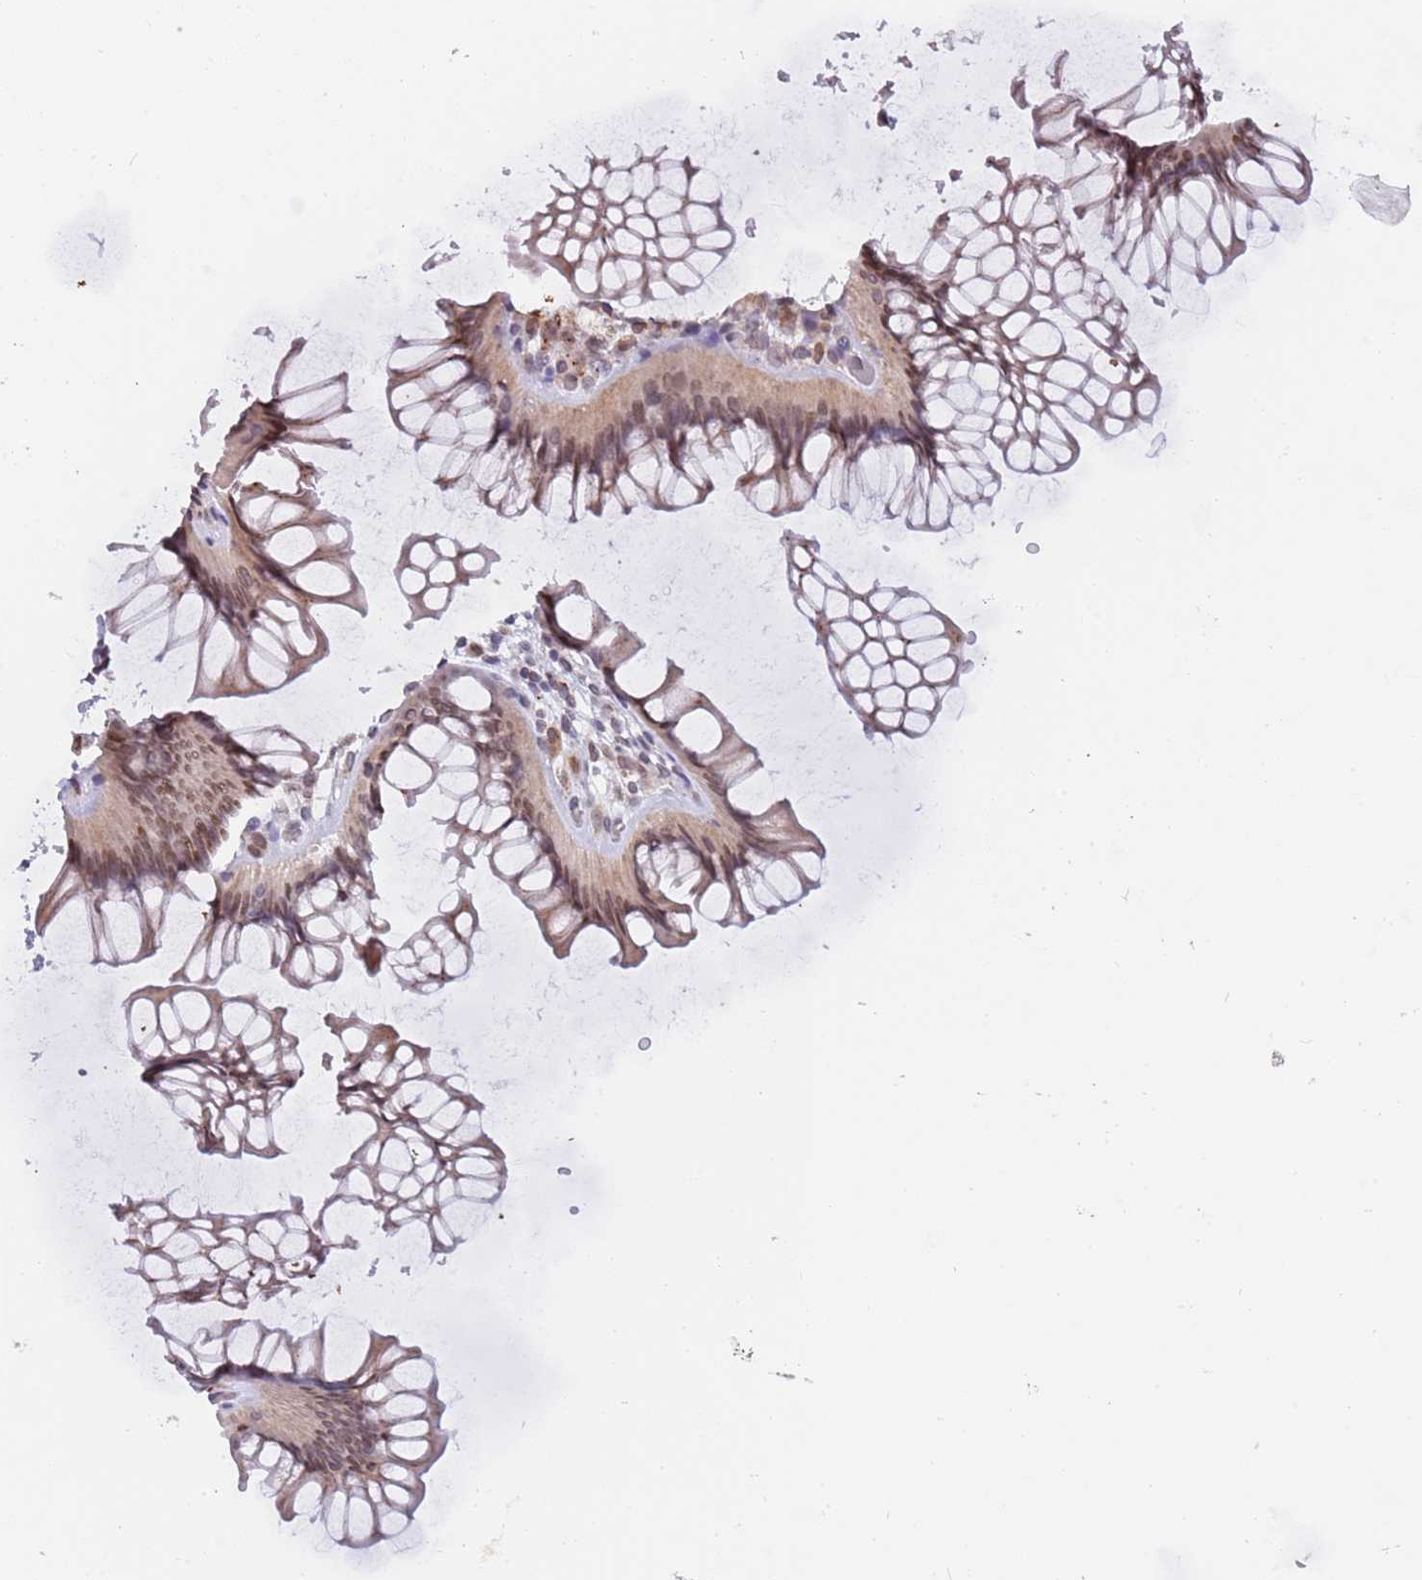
{"staining": {"intensity": "negative", "quantity": "none", "location": "none"}, "tissue": "colon", "cell_type": "Endothelial cells", "image_type": "normal", "snomed": [{"axis": "morphology", "description": "Normal tissue, NOS"}, {"axis": "topography", "description": "Colon"}], "caption": "Immunohistochemical staining of normal colon shows no significant positivity in endothelial cells. (DAB IHC with hematoxylin counter stain).", "gene": "KLHDC2", "patient": {"sex": "female", "age": 82}}